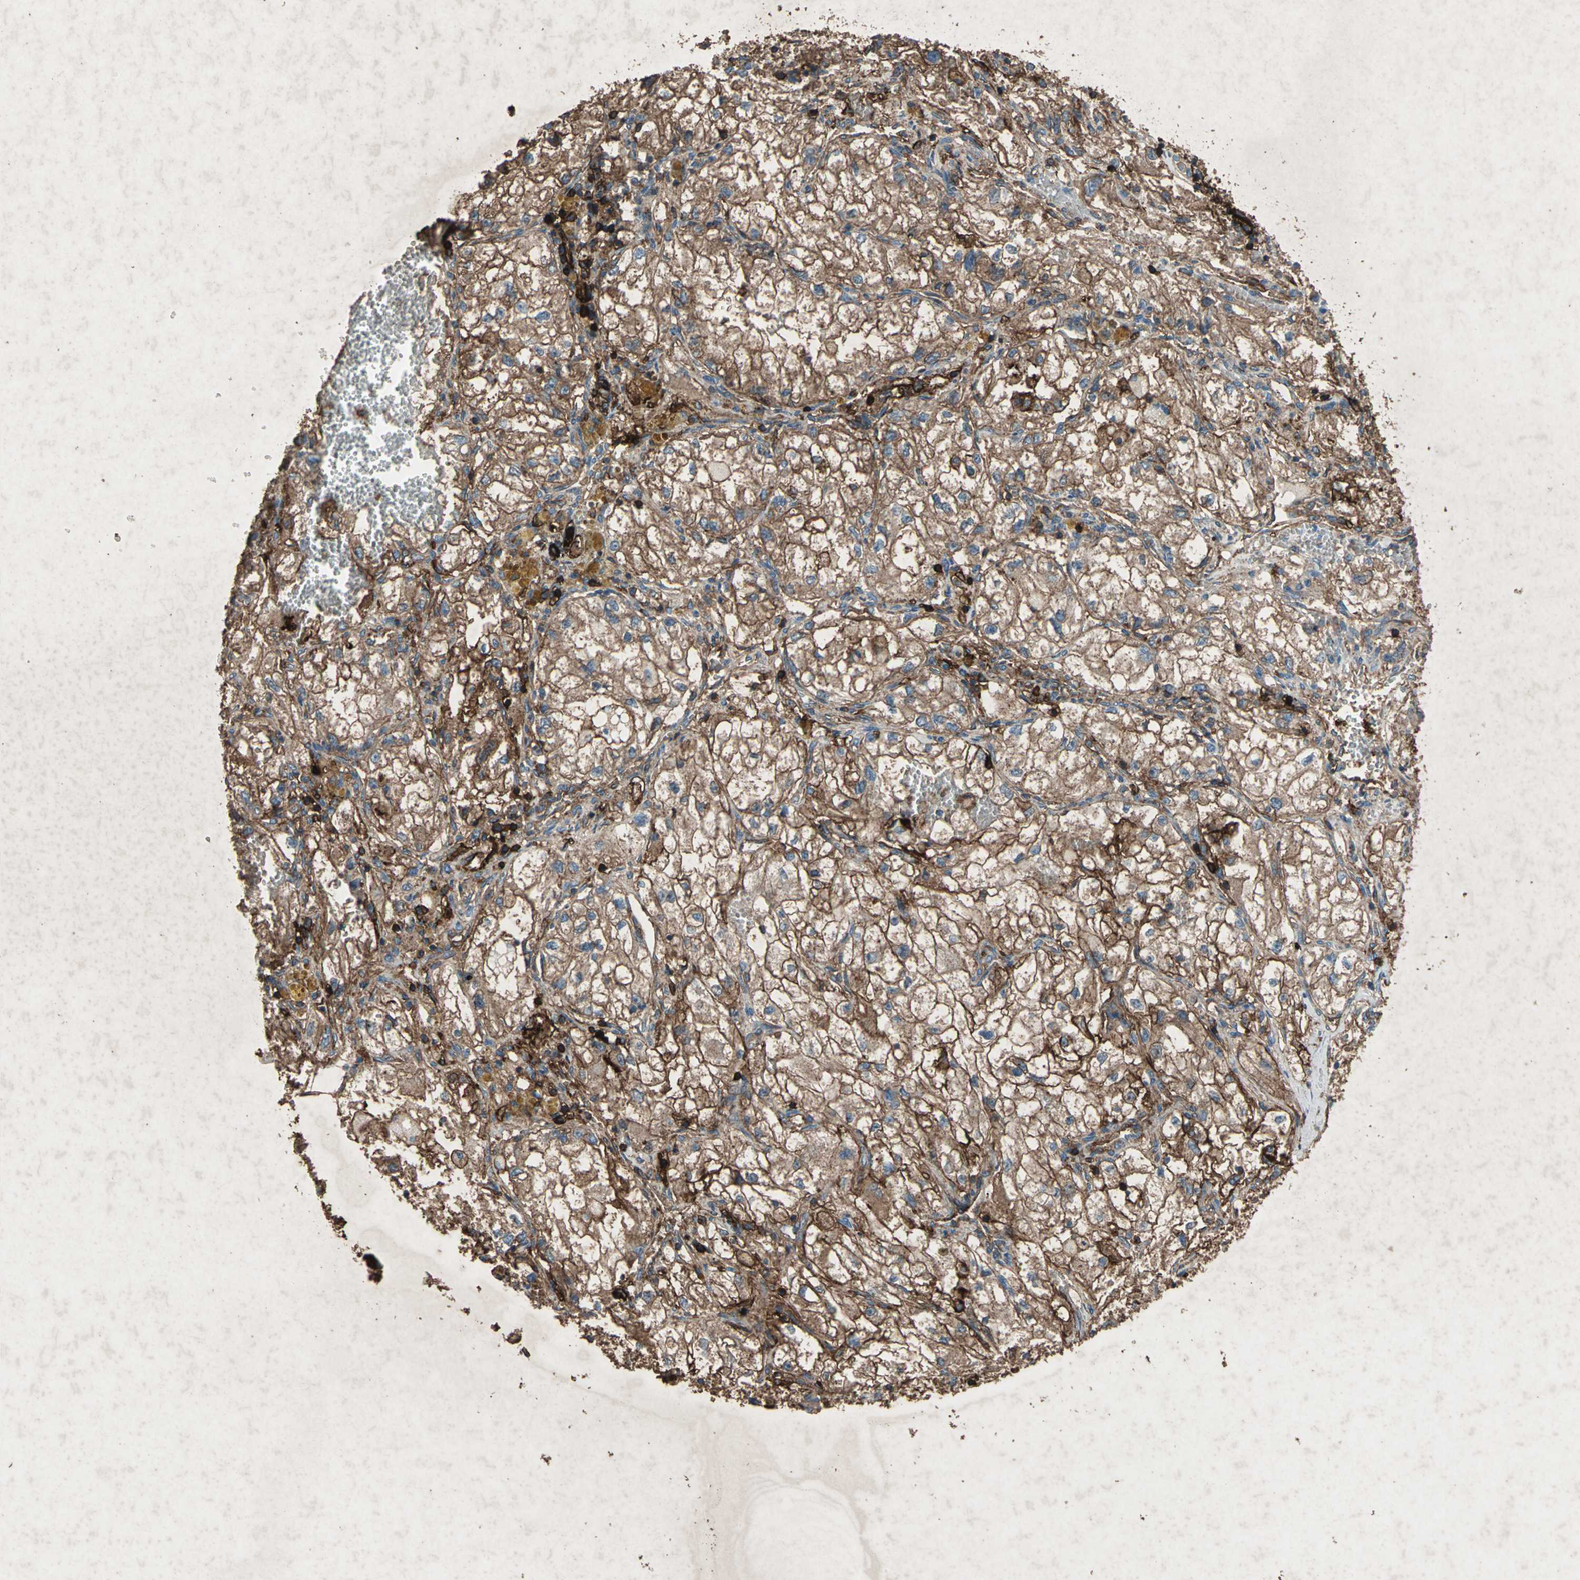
{"staining": {"intensity": "moderate", "quantity": ">75%", "location": "cytoplasmic/membranous"}, "tissue": "renal cancer", "cell_type": "Tumor cells", "image_type": "cancer", "snomed": [{"axis": "morphology", "description": "Adenocarcinoma, NOS"}, {"axis": "topography", "description": "Kidney"}], "caption": "Immunohistochemistry histopathology image of renal cancer stained for a protein (brown), which reveals medium levels of moderate cytoplasmic/membranous expression in approximately >75% of tumor cells.", "gene": "CCR6", "patient": {"sex": "female", "age": 70}}